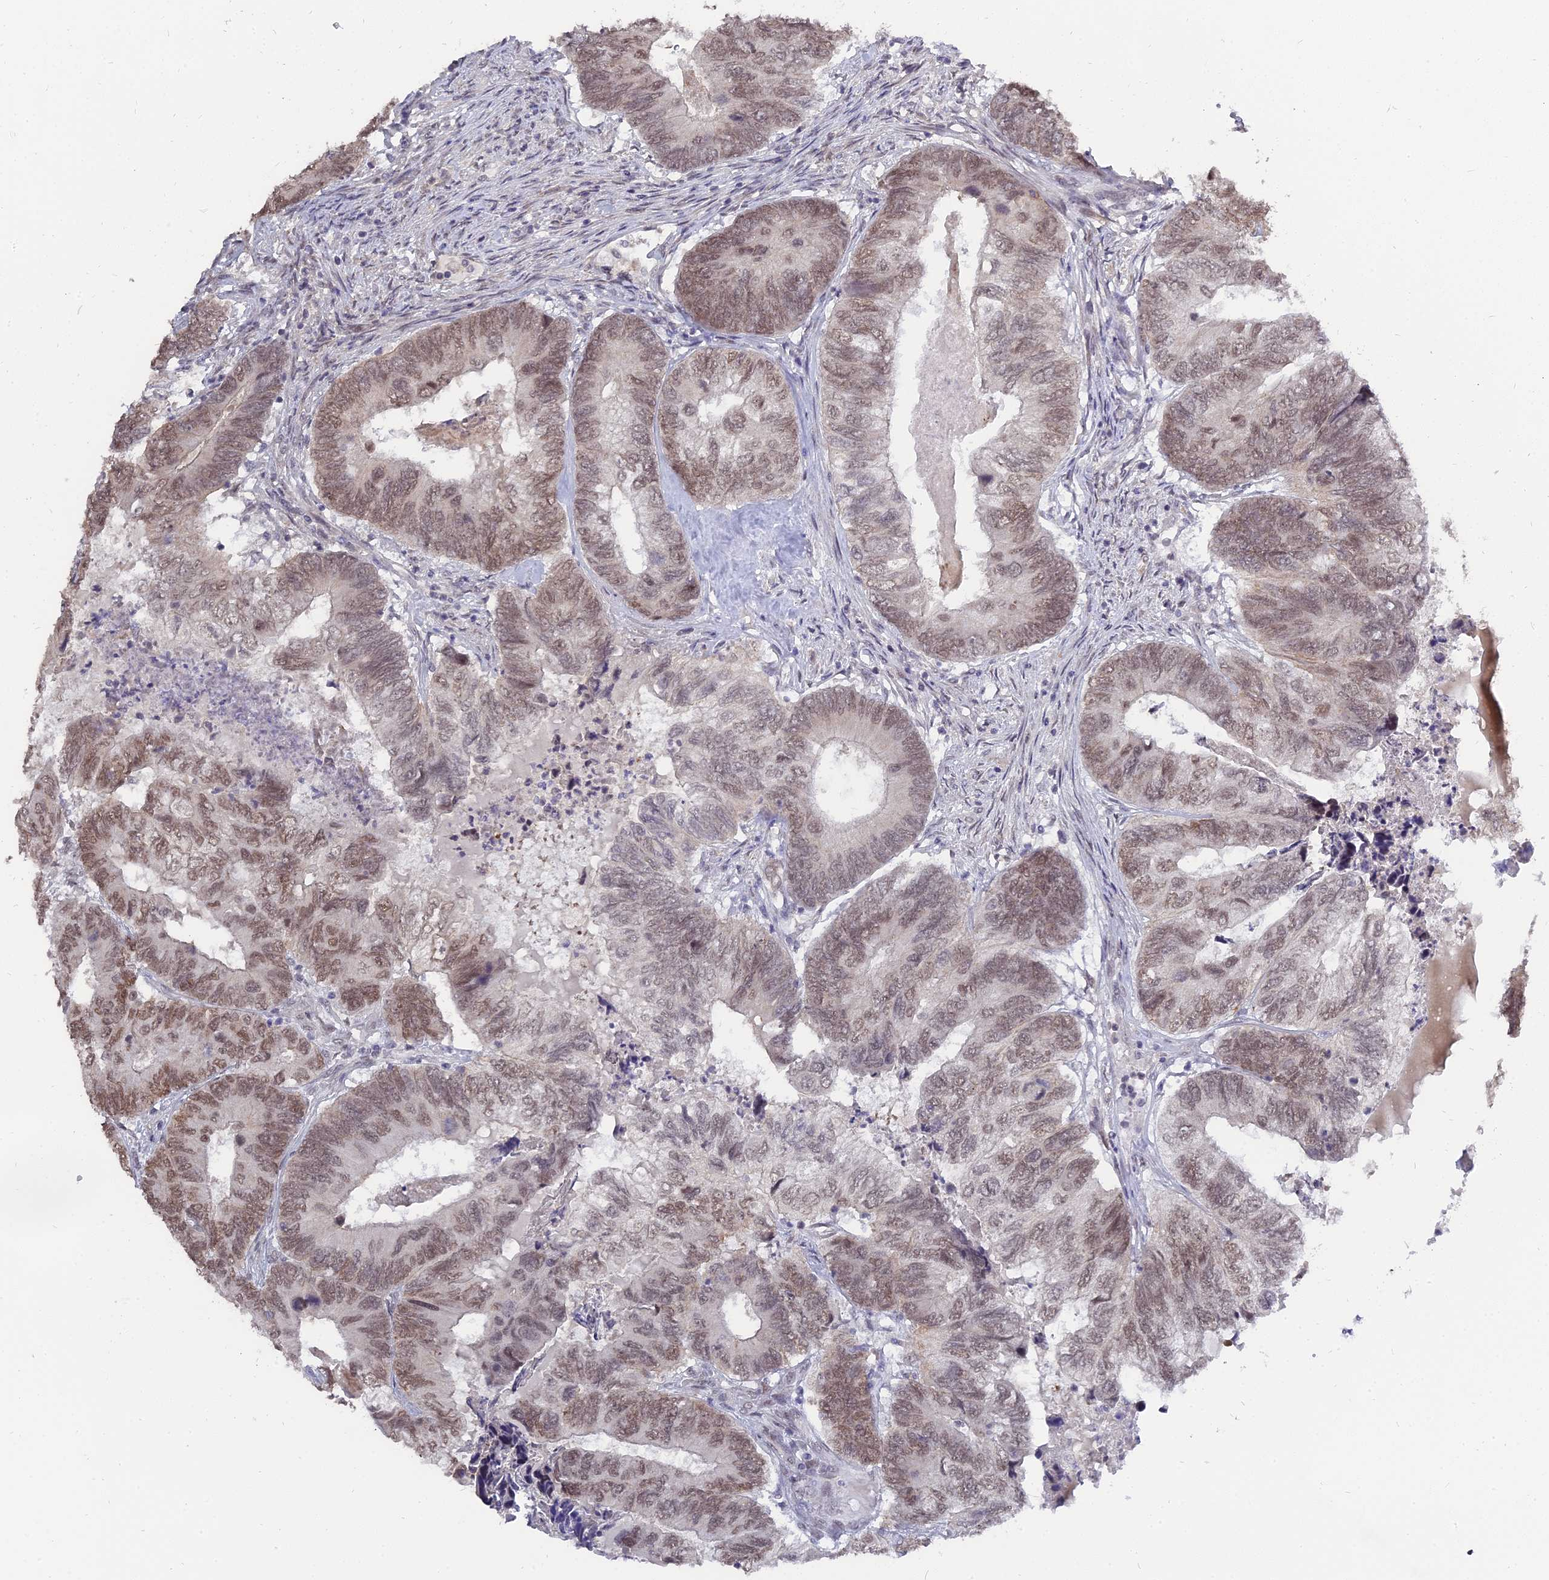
{"staining": {"intensity": "moderate", "quantity": "25%-75%", "location": "nuclear"}, "tissue": "colorectal cancer", "cell_type": "Tumor cells", "image_type": "cancer", "snomed": [{"axis": "morphology", "description": "Adenocarcinoma, NOS"}, {"axis": "topography", "description": "Colon"}], "caption": "An immunohistochemistry (IHC) image of tumor tissue is shown. Protein staining in brown shows moderate nuclear positivity in adenocarcinoma (colorectal) within tumor cells.", "gene": "NR1H3", "patient": {"sex": "female", "age": 67}}